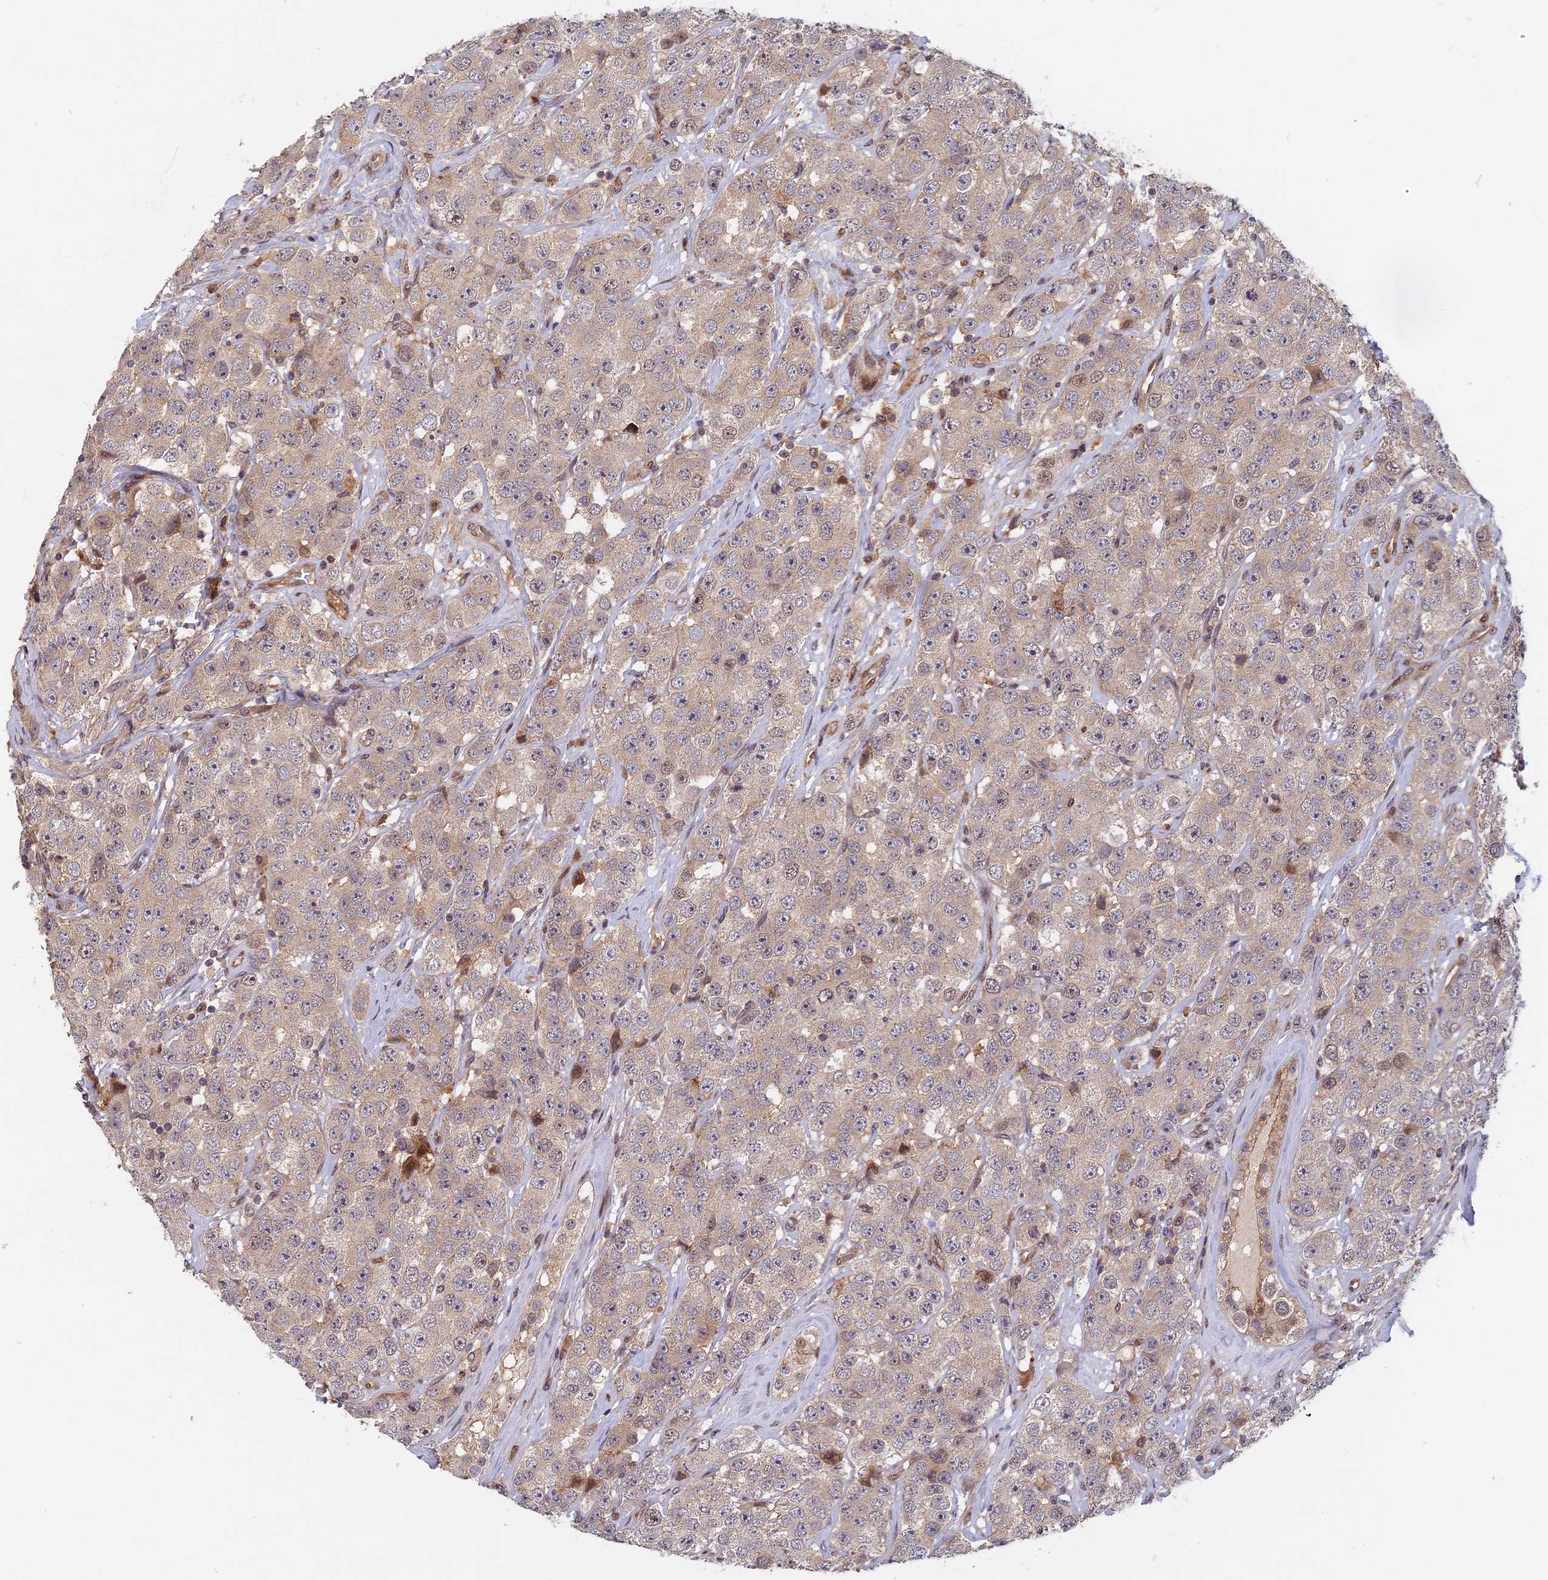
{"staining": {"intensity": "weak", "quantity": "<25%", "location": "cytoplasmic/membranous"}, "tissue": "testis cancer", "cell_type": "Tumor cells", "image_type": "cancer", "snomed": [{"axis": "morphology", "description": "Seminoma, NOS"}, {"axis": "topography", "description": "Testis"}], "caption": "Tumor cells are negative for protein expression in human testis seminoma.", "gene": "SPG11", "patient": {"sex": "male", "age": 28}}